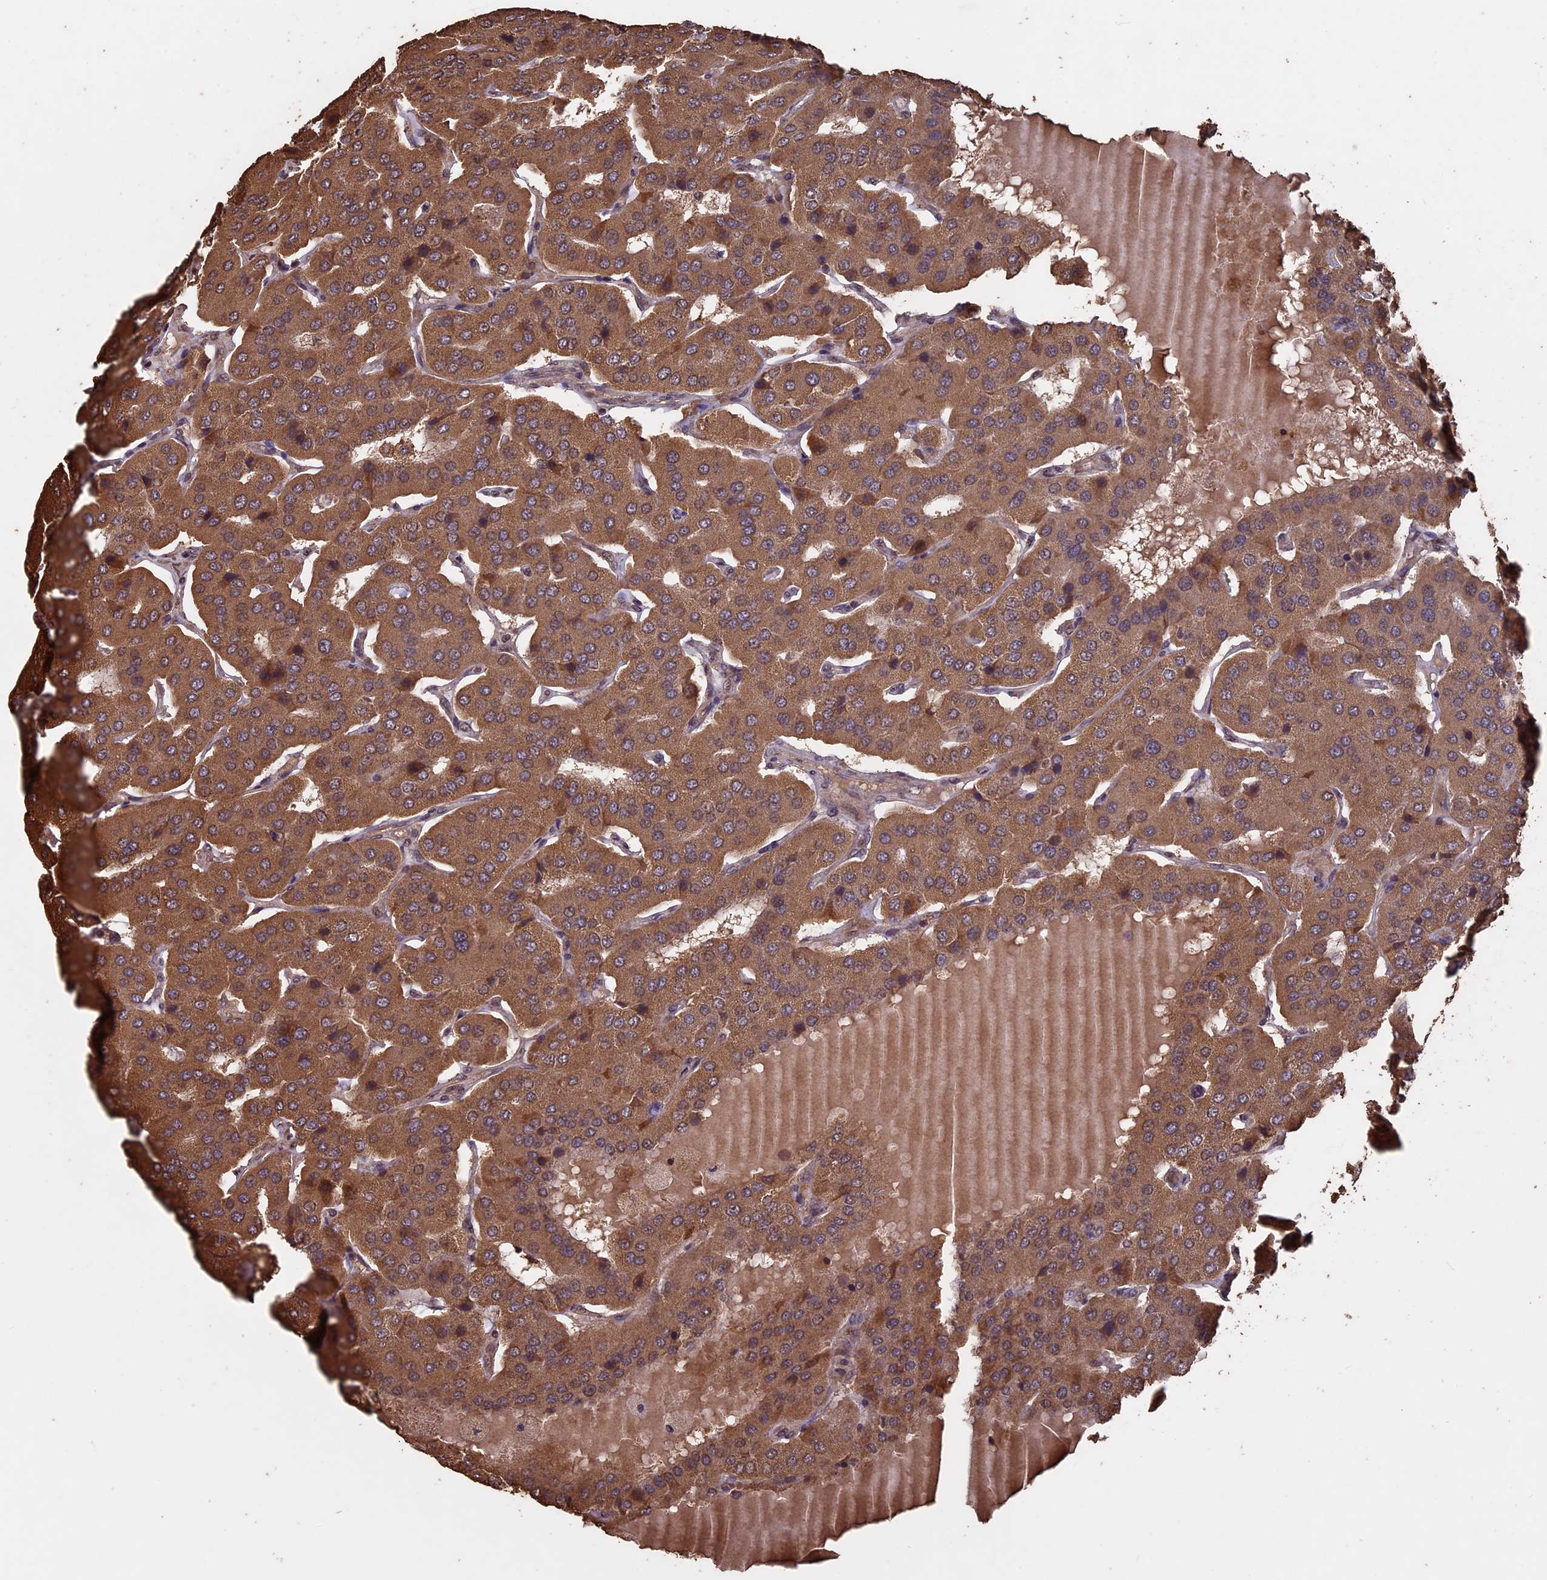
{"staining": {"intensity": "moderate", "quantity": ">75%", "location": "cytoplasmic/membranous"}, "tissue": "parathyroid gland", "cell_type": "Glandular cells", "image_type": "normal", "snomed": [{"axis": "morphology", "description": "Normal tissue, NOS"}, {"axis": "morphology", "description": "Adenoma, NOS"}, {"axis": "topography", "description": "Parathyroid gland"}], "caption": "Moderate cytoplasmic/membranous positivity is identified in approximately >75% of glandular cells in benign parathyroid gland.", "gene": "HUNK", "patient": {"sex": "female", "age": 86}}